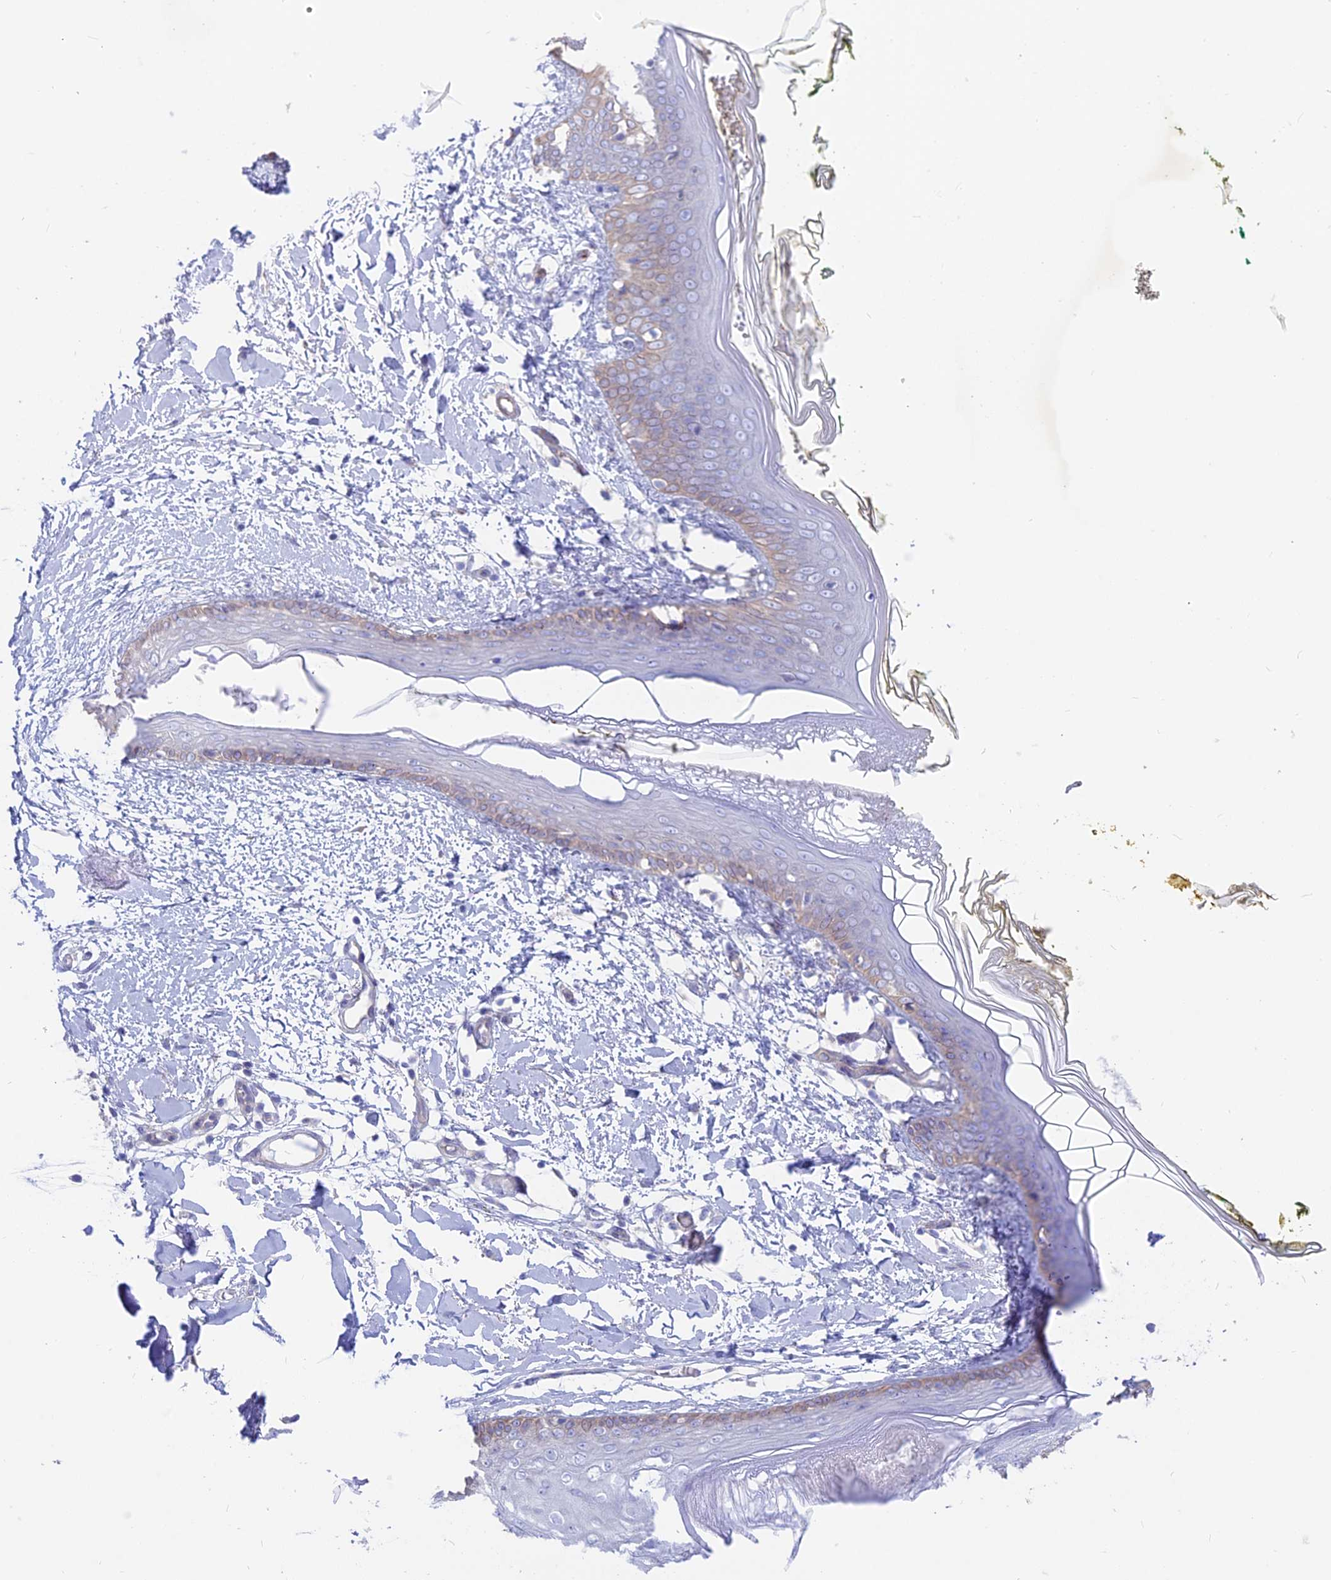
{"staining": {"intensity": "negative", "quantity": "none", "location": "none"}, "tissue": "skin", "cell_type": "Fibroblasts", "image_type": "normal", "snomed": [{"axis": "morphology", "description": "Normal tissue, NOS"}, {"axis": "topography", "description": "Skin"}], "caption": "This histopathology image is of benign skin stained with immunohistochemistry to label a protein in brown with the nuclei are counter-stained blue. There is no expression in fibroblasts.", "gene": "LZTFL1", "patient": {"sex": "female", "age": 34}}